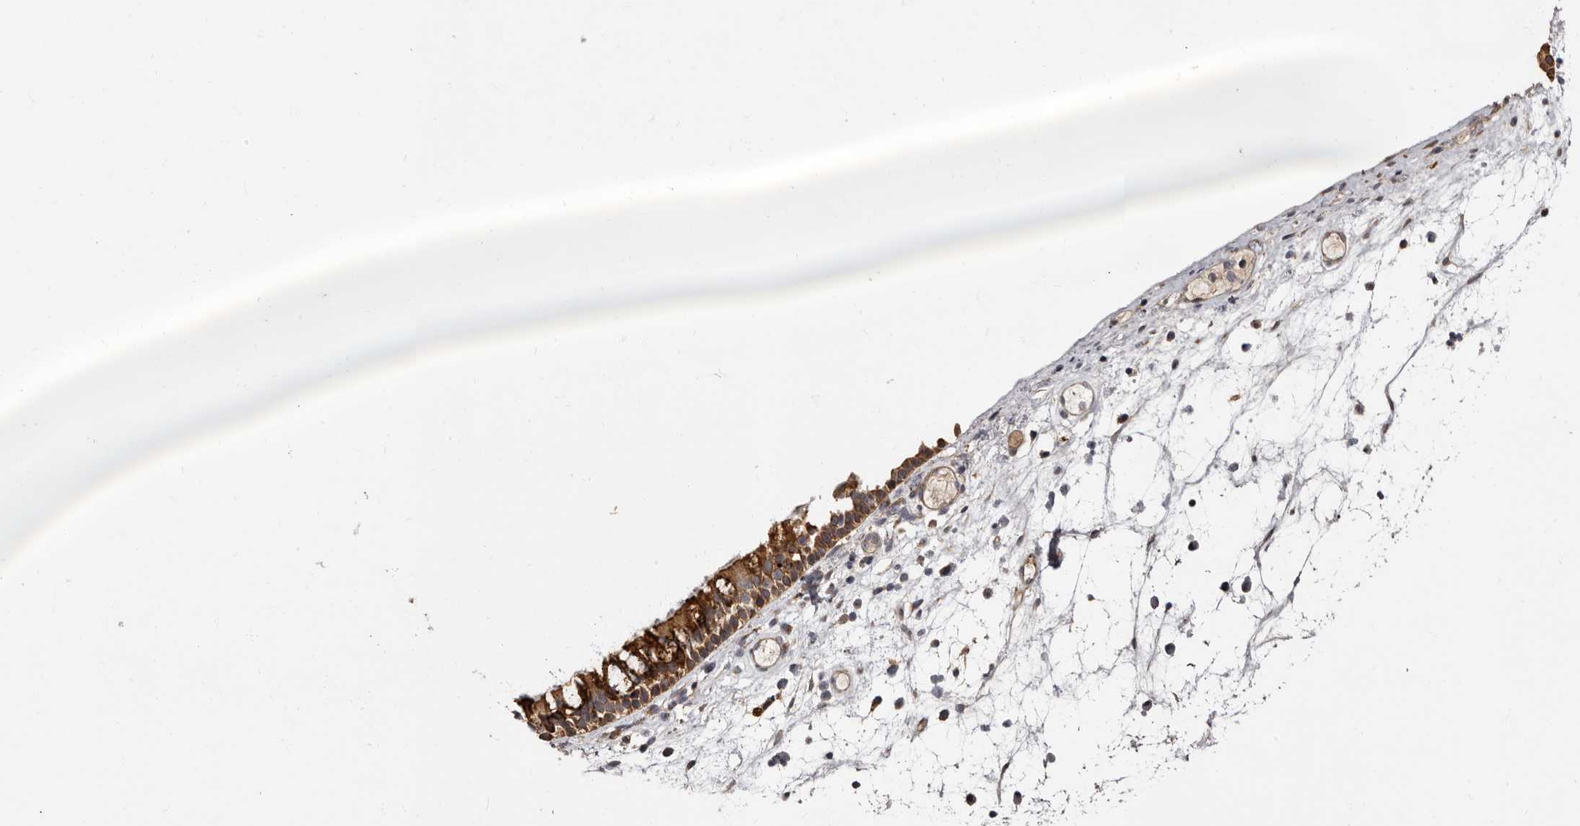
{"staining": {"intensity": "moderate", "quantity": ">75%", "location": "cytoplasmic/membranous"}, "tissue": "nasopharynx", "cell_type": "Respiratory epithelial cells", "image_type": "normal", "snomed": [{"axis": "morphology", "description": "Normal tissue, NOS"}, {"axis": "morphology", "description": "Inflammation, NOS"}, {"axis": "morphology", "description": "Malignant melanoma, Metastatic site"}, {"axis": "topography", "description": "Nasopharynx"}], "caption": "IHC staining of unremarkable nasopharynx, which shows medium levels of moderate cytoplasmic/membranous positivity in about >75% of respiratory epithelial cells indicating moderate cytoplasmic/membranous protein staining. The staining was performed using DAB (brown) for protein detection and nuclei were counterstained in hematoxylin (blue).", "gene": "TBC1D22B", "patient": {"sex": "male", "age": 70}}